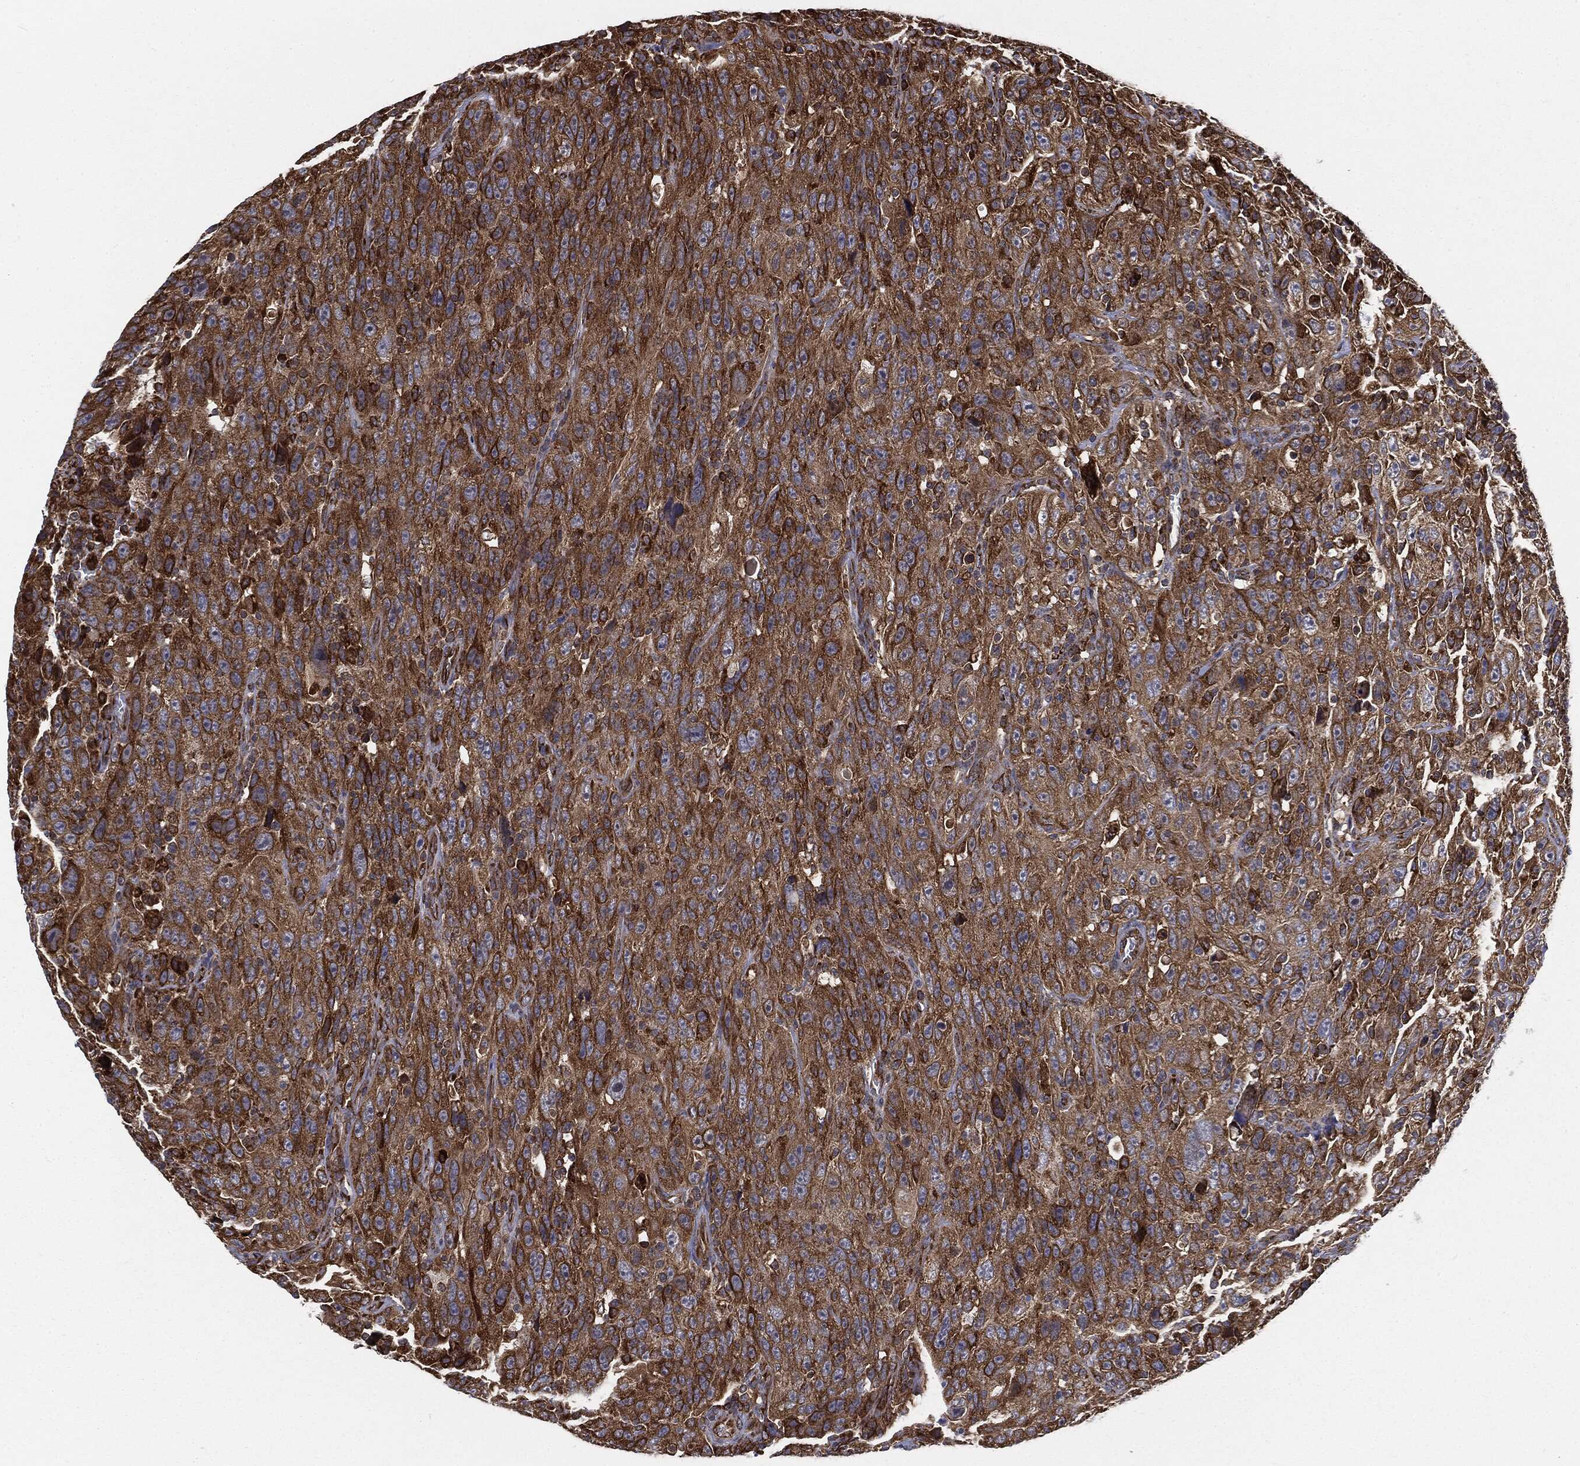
{"staining": {"intensity": "strong", "quantity": "25%-75%", "location": "cytoplasmic/membranous"}, "tissue": "urothelial cancer", "cell_type": "Tumor cells", "image_type": "cancer", "snomed": [{"axis": "morphology", "description": "Urothelial carcinoma, NOS"}, {"axis": "morphology", "description": "Urothelial carcinoma, High grade"}, {"axis": "topography", "description": "Urinary bladder"}], "caption": "Protein staining reveals strong cytoplasmic/membranous positivity in approximately 25%-75% of tumor cells in urothelial carcinoma (high-grade).", "gene": "CYLD", "patient": {"sex": "female", "age": 73}}